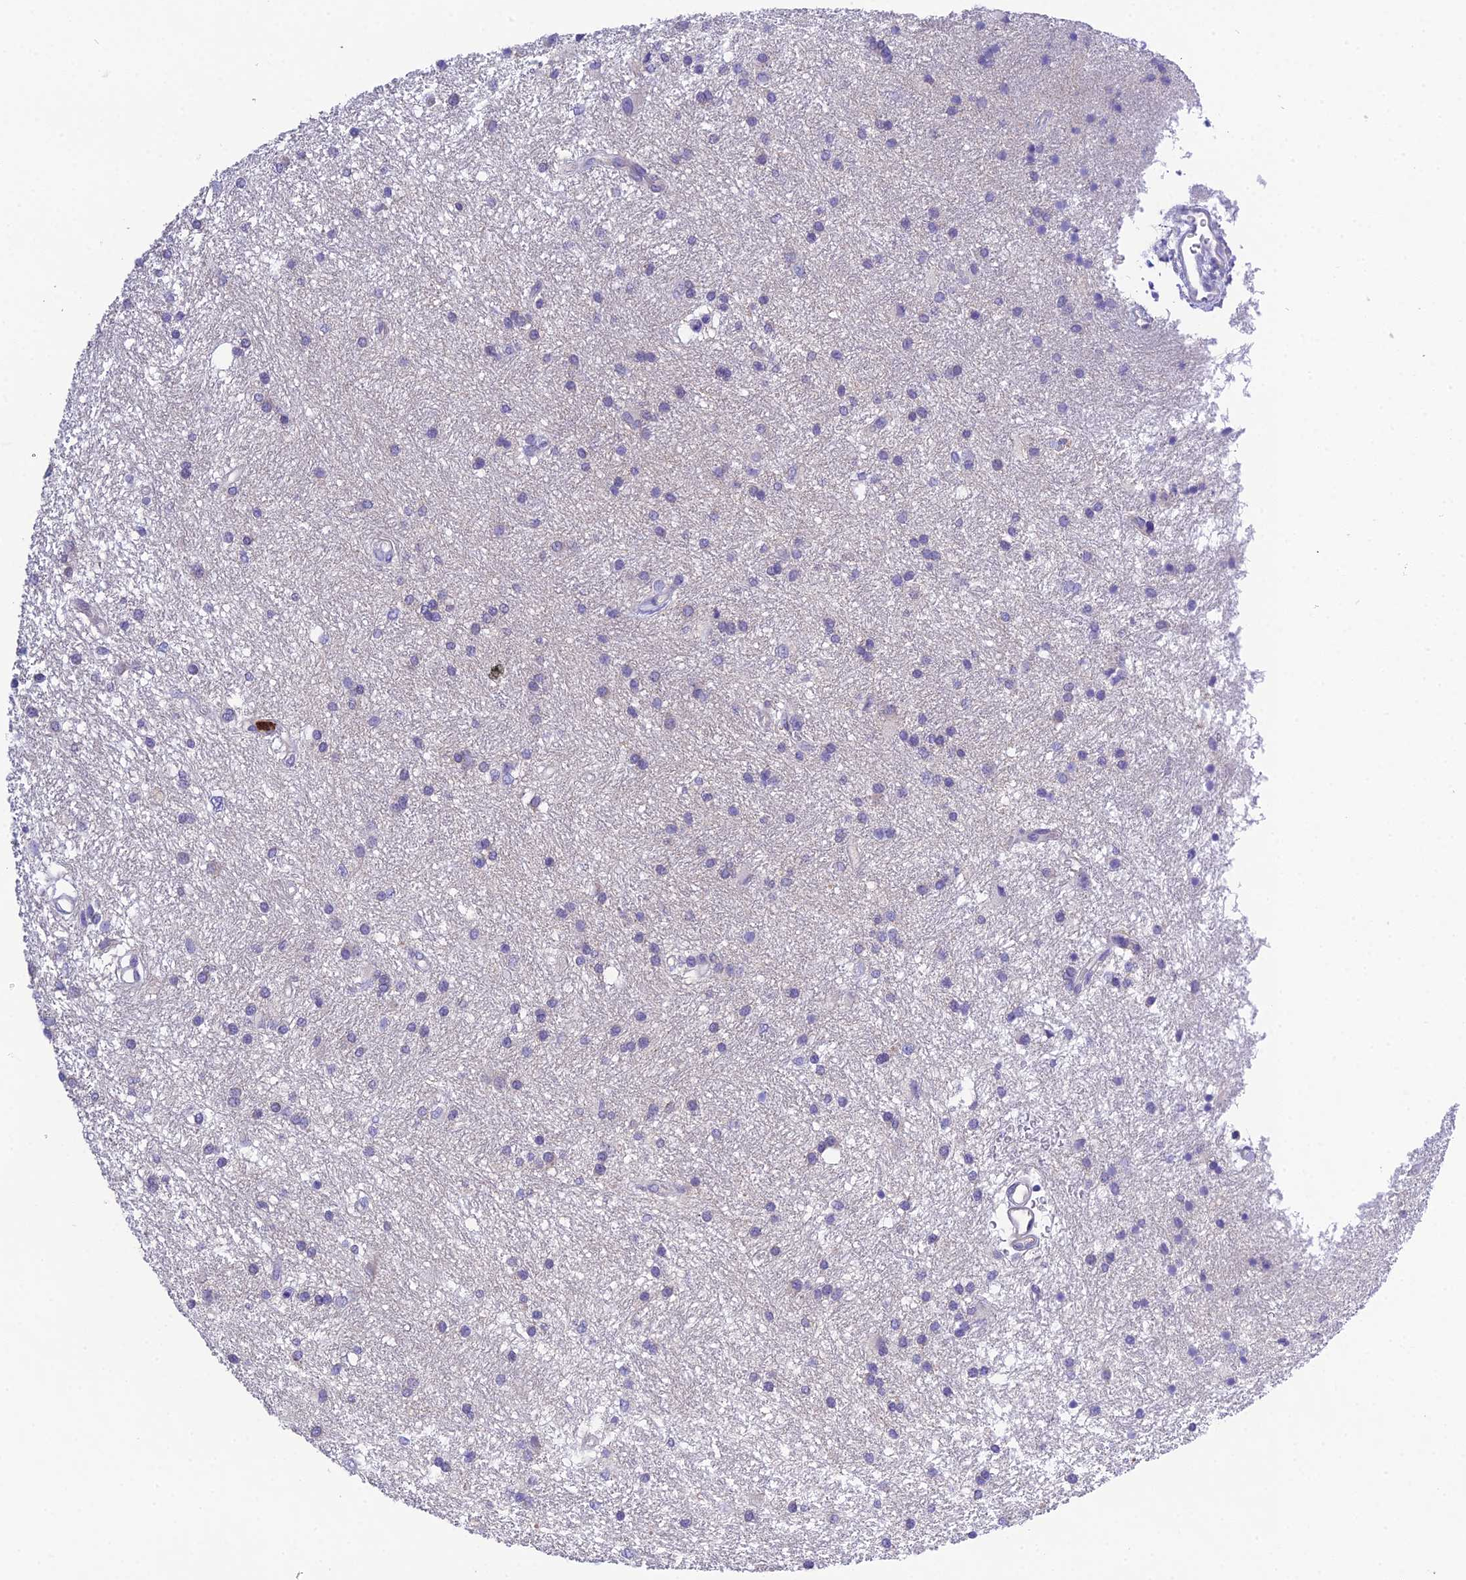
{"staining": {"intensity": "negative", "quantity": "none", "location": "none"}, "tissue": "glioma", "cell_type": "Tumor cells", "image_type": "cancer", "snomed": [{"axis": "morphology", "description": "Glioma, malignant, High grade"}, {"axis": "topography", "description": "Brain"}], "caption": "Tumor cells are negative for brown protein staining in glioma.", "gene": "KIAA0408", "patient": {"sex": "male", "age": 77}}